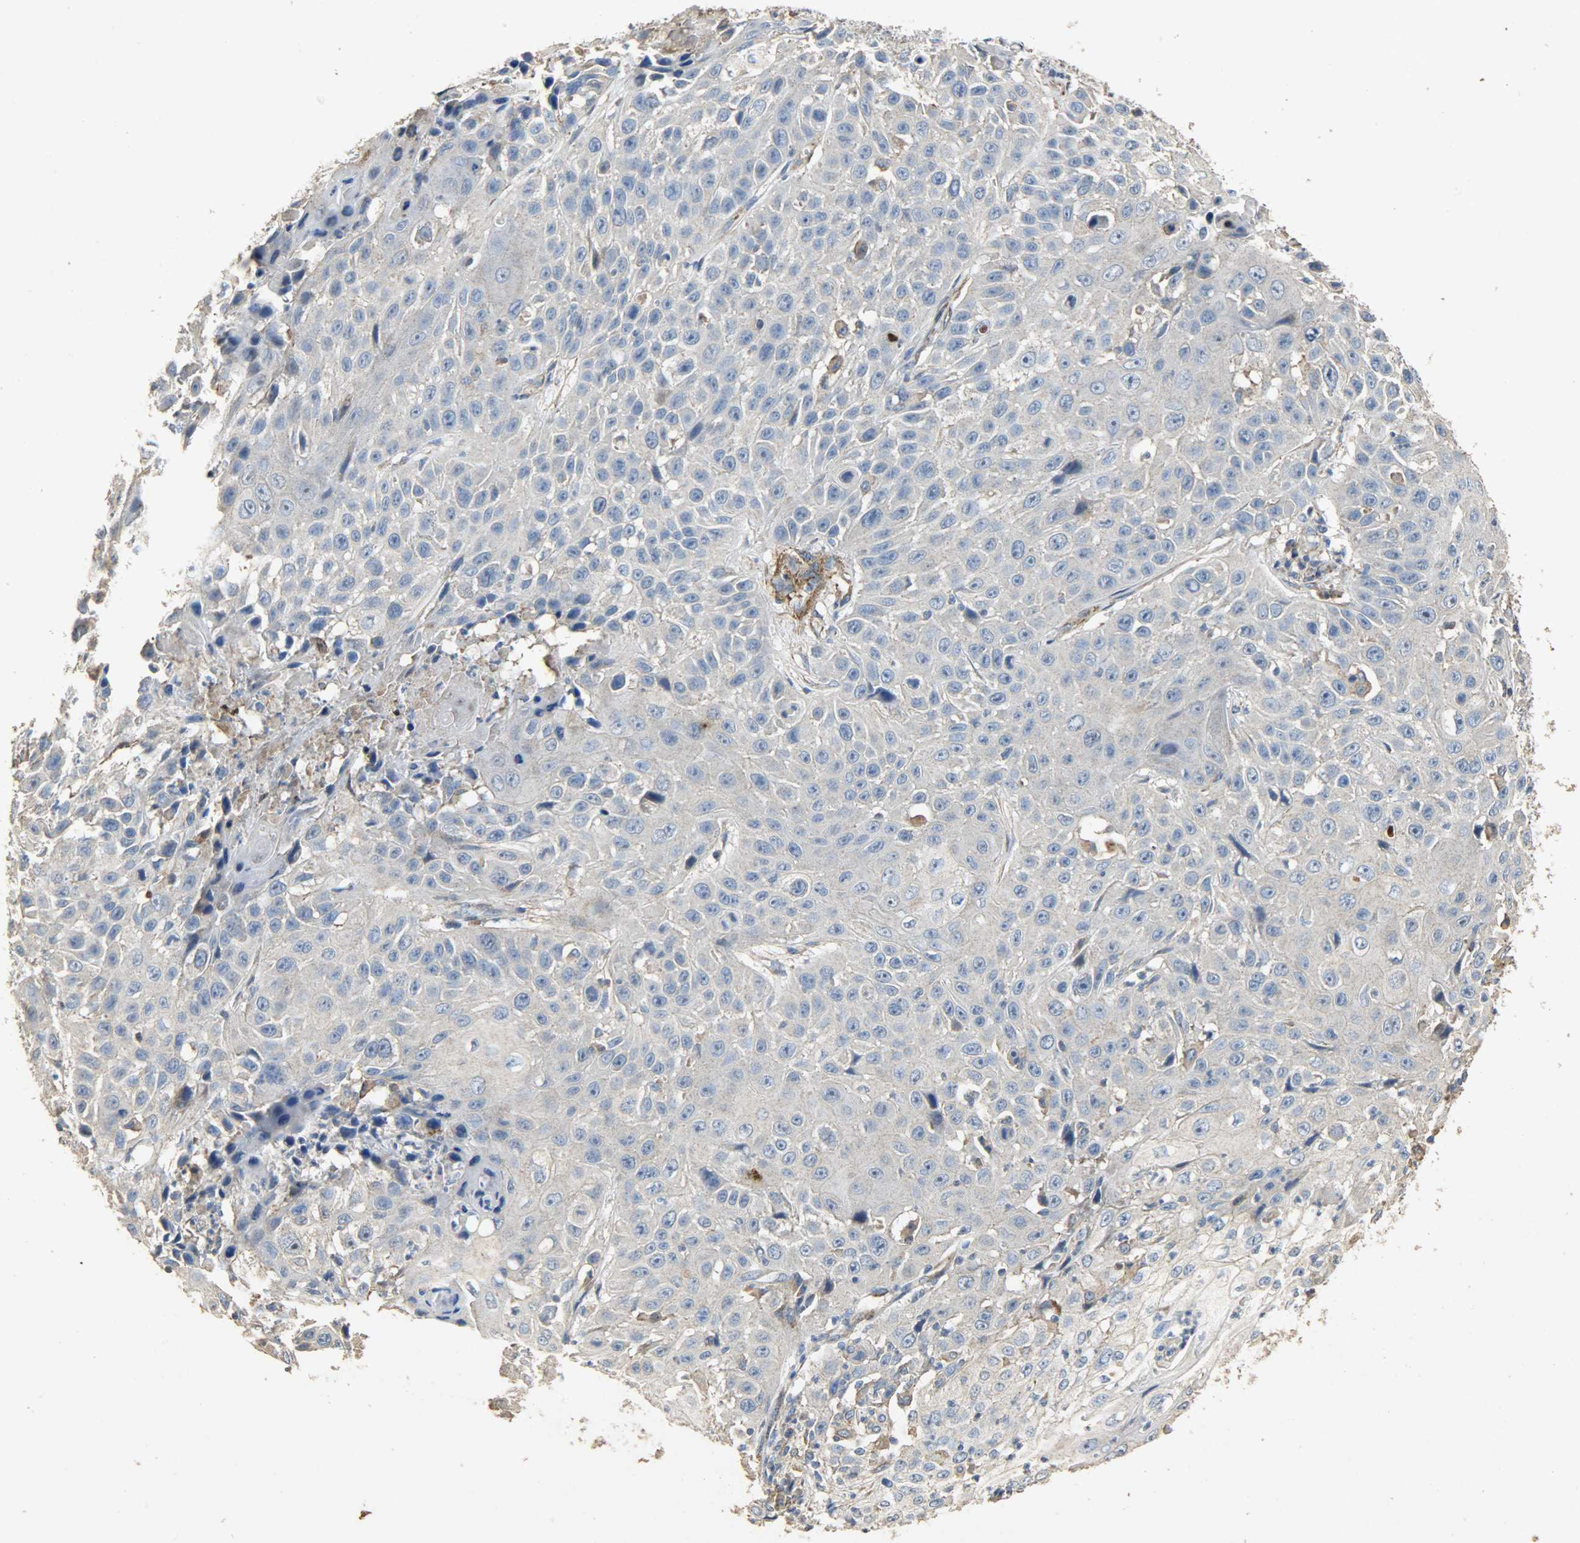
{"staining": {"intensity": "negative", "quantity": "none", "location": "none"}, "tissue": "cervical cancer", "cell_type": "Tumor cells", "image_type": "cancer", "snomed": [{"axis": "morphology", "description": "Squamous cell carcinoma, NOS"}, {"axis": "topography", "description": "Cervix"}], "caption": "An IHC image of squamous cell carcinoma (cervical) is shown. There is no staining in tumor cells of squamous cell carcinoma (cervical). The staining is performed using DAB brown chromogen with nuclei counter-stained in using hematoxylin.", "gene": "TPM4", "patient": {"sex": "female", "age": 39}}